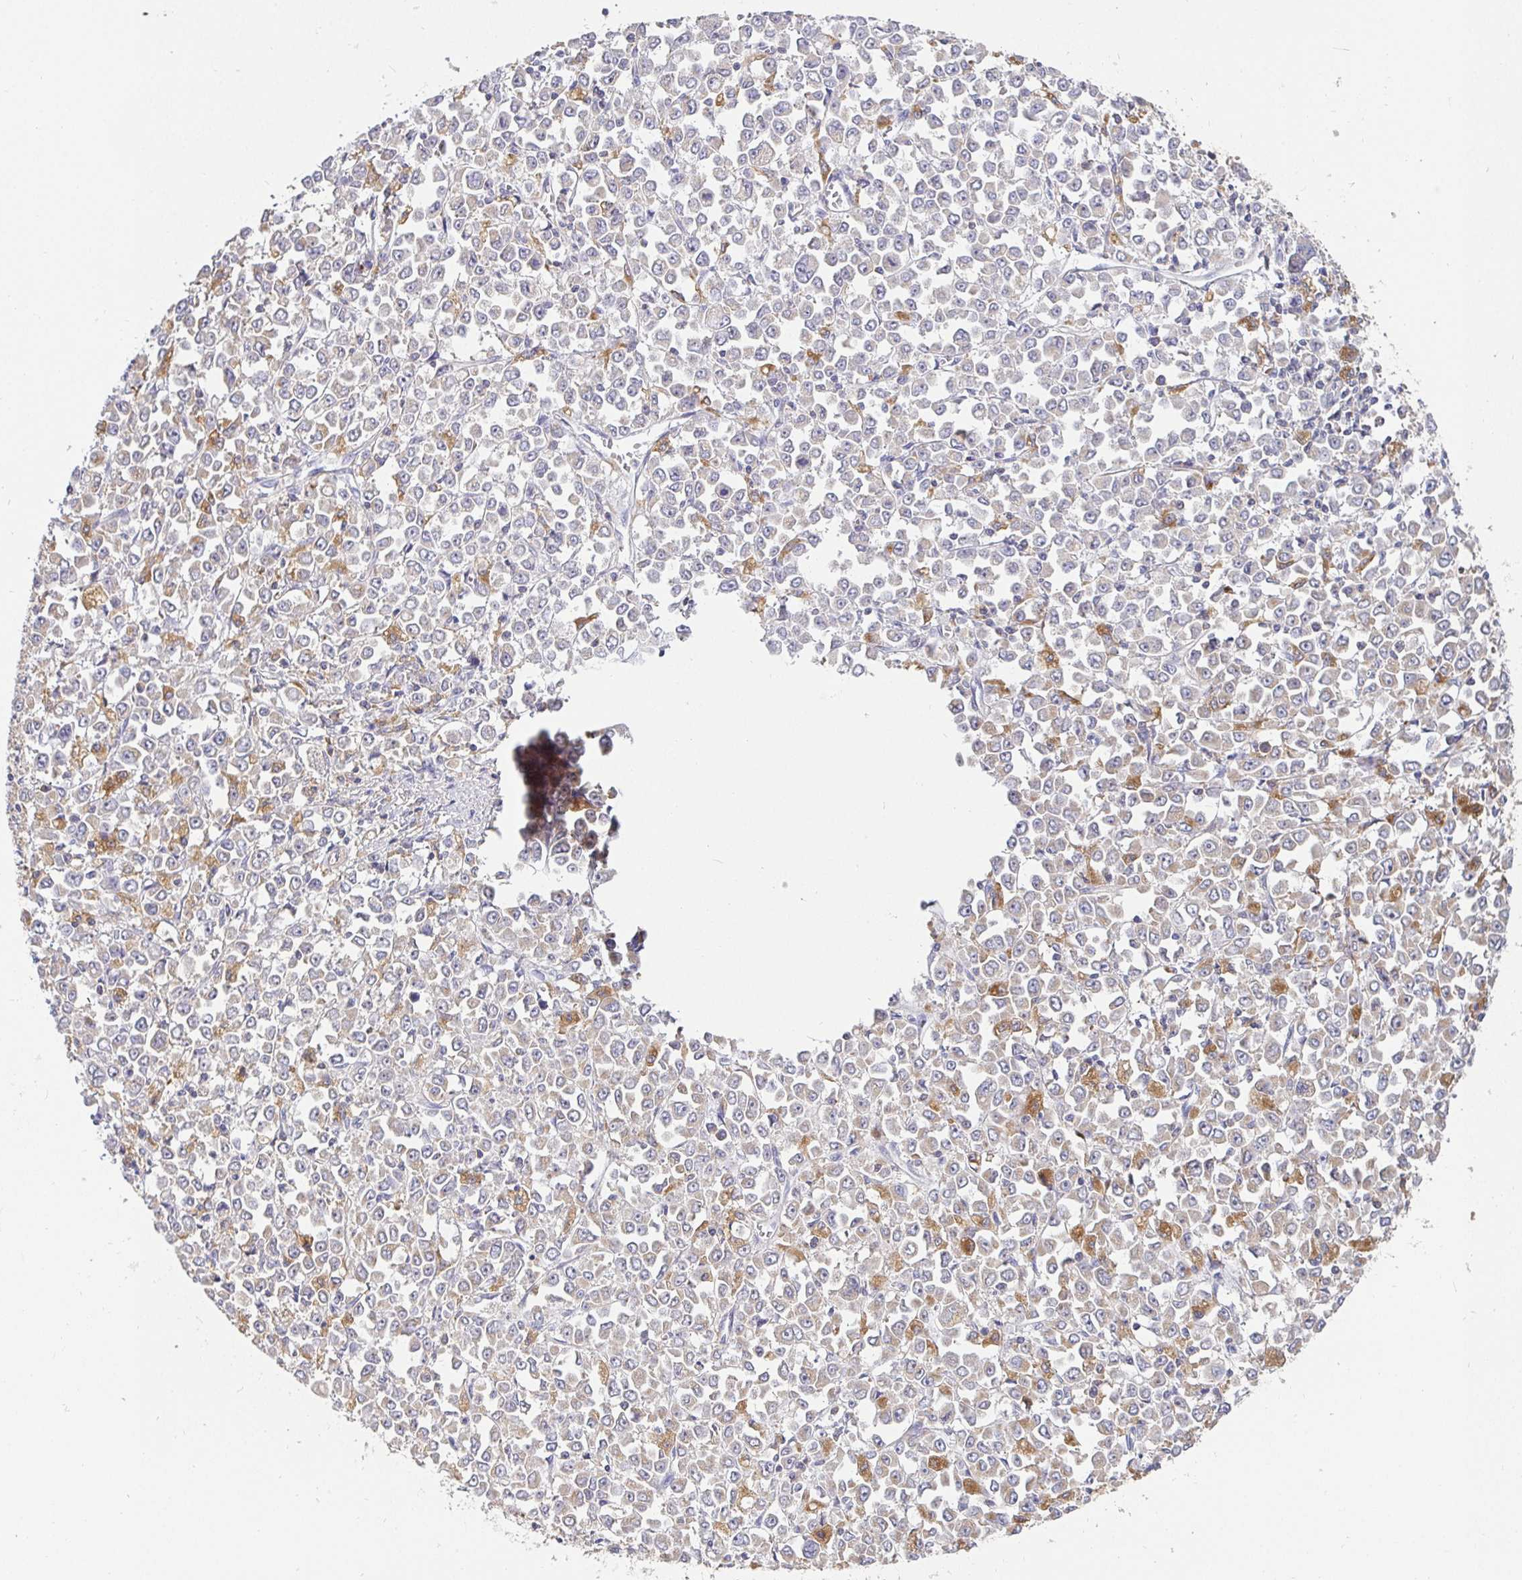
{"staining": {"intensity": "negative", "quantity": "none", "location": "none"}, "tissue": "stomach cancer", "cell_type": "Tumor cells", "image_type": "cancer", "snomed": [{"axis": "morphology", "description": "Adenocarcinoma, NOS"}, {"axis": "topography", "description": "Stomach, upper"}], "caption": "Protein analysis of stomach cancer exhibits no significant staining in tumor cells.", "gene": "ATP6V1F", "patient": {"sex": "male", "age": 70}}